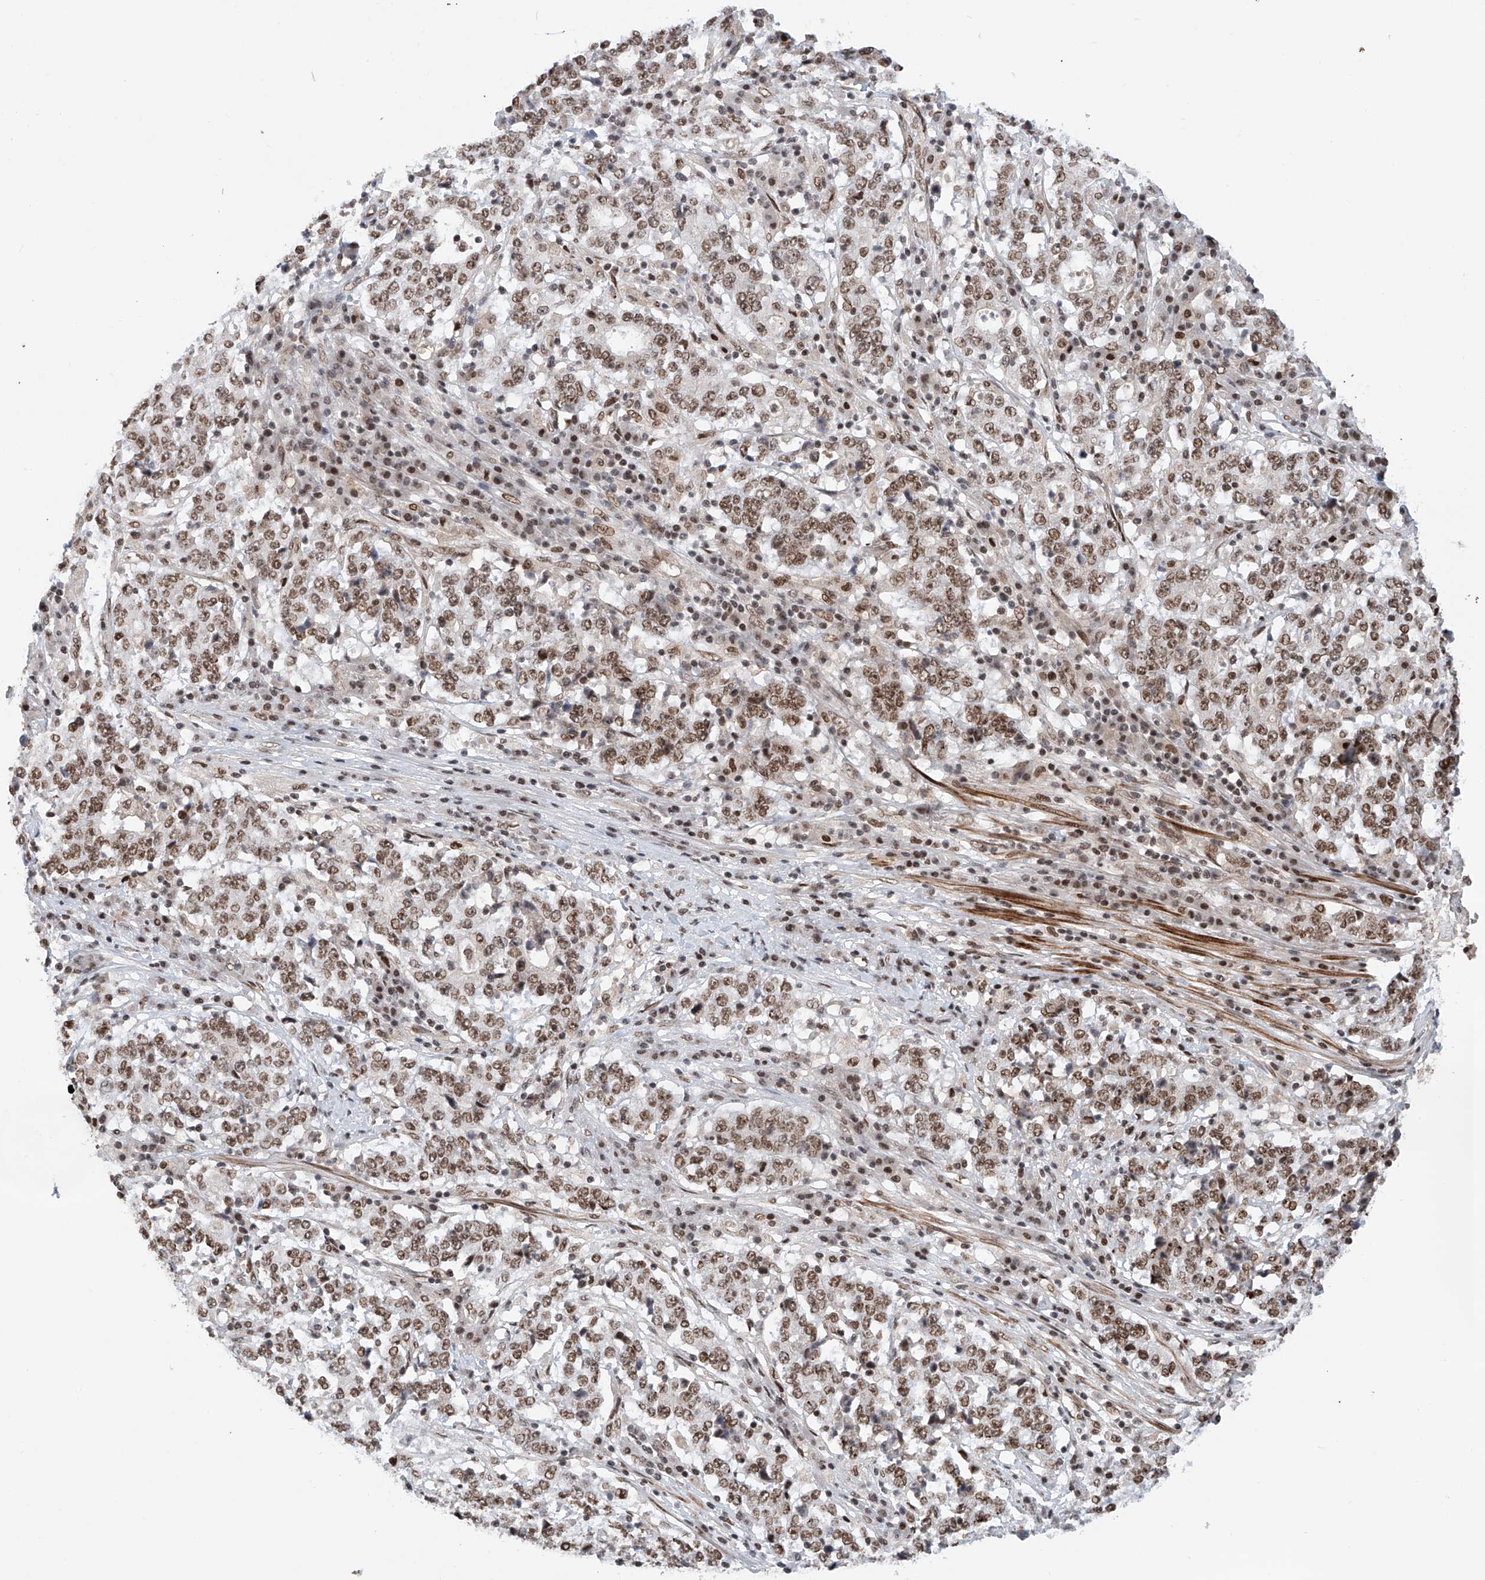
{"staining": {"intensity": "moderate", "quantity": ">75%", "location": "nuclear"}, "tissue": "stomach cancer", "cell_type": "Tumor cells", "image_type": "cancer", "snomed": [{"axis": "morphology", "description": "Adenocarcinoma, NOS"}, {"axis": "topography", "description": "Stomach"}], "caption": "Brown immunohistochemical staining in human stomach cancer (adenocarcinoma) displays moderate nuclear staining in approximately >75% of tumor cells.", "gene": "ZNF470", "patient": {"sex": "male", "age": 59}}